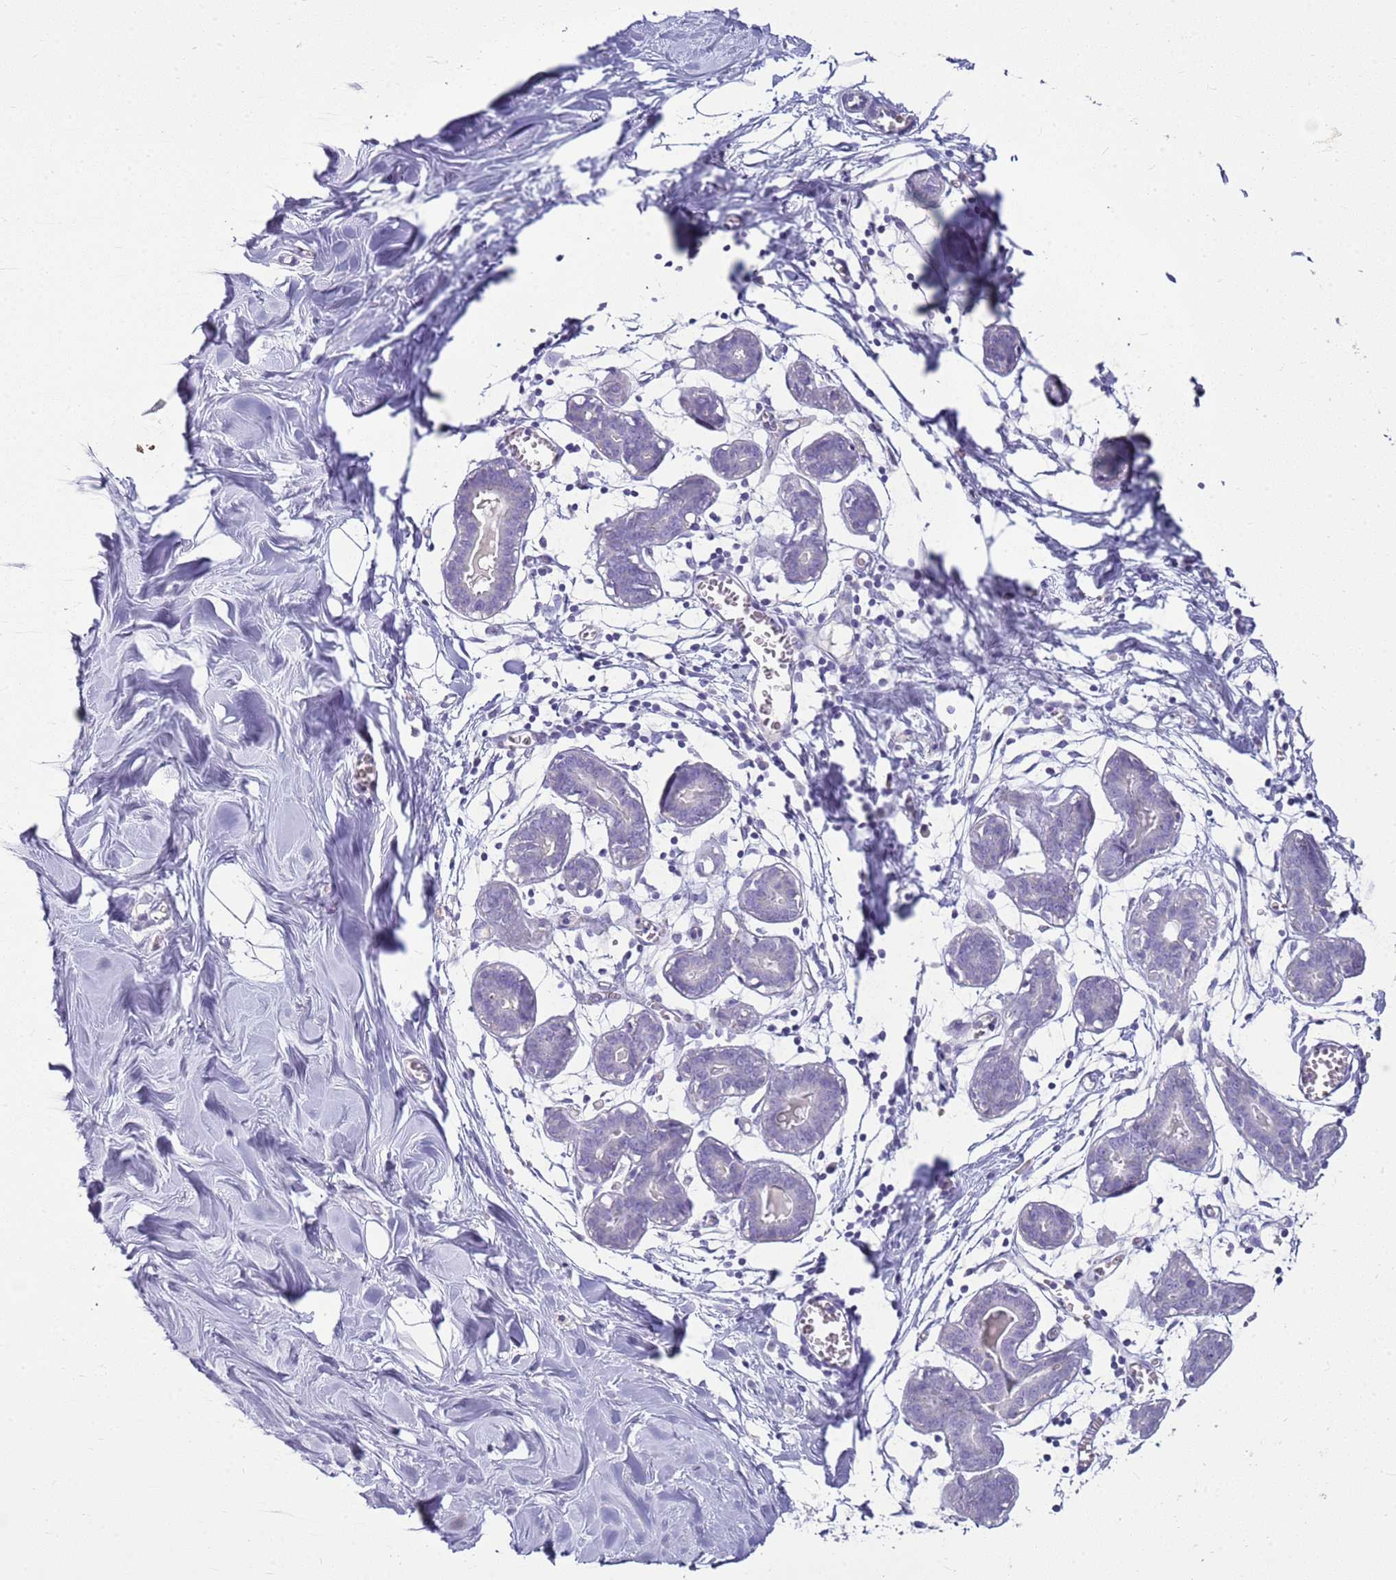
{"staining": {"intensity": "negative", "quantity": "none", "location": "none"}, "tissue": "breast", "cell_type": "Adipocytes", "image_type": "normal", "snomed": [{"axis": "morphology", "description": "Normal tissue, NOS"}, {"axis": "topography", "description": "Breast"}], "caption": "Benign breast was stained to show a protein in brown. There is no significant staining in adipocytes.", "gene": "FABP2", "patient": {"sex": "female", "age": 27}}